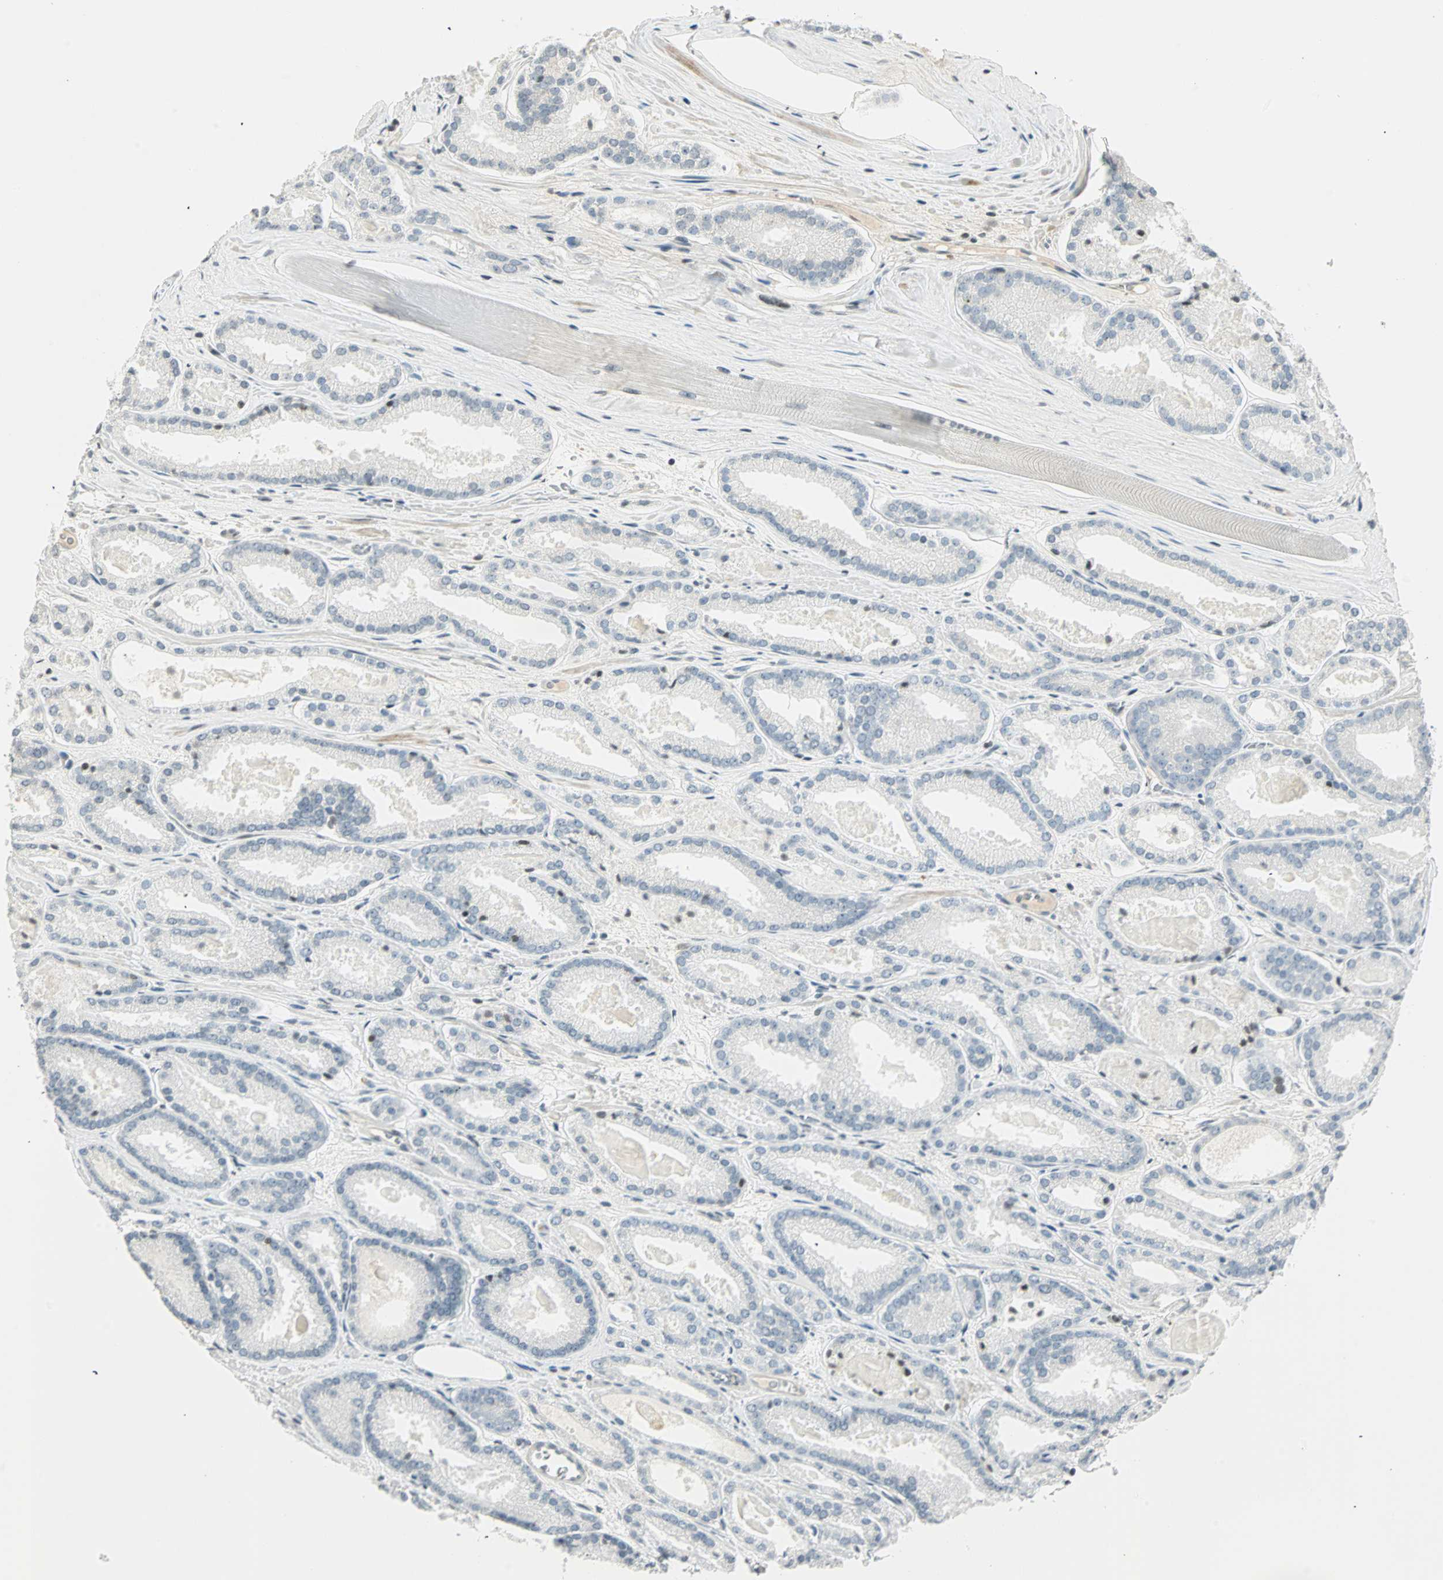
{"staining": {"intensity": "weak", "quantity": "<25%", "location": "nuclear"}, "tissue": "prostate cancer", "cell_type": "Tumor cells", "image_type": "cancer", "snomed": [{"axis": "morphology", "description": "Adenocarcinoma, Low grade"}, {"axis": "topography", "description": "Prostate"}], "caption": "Human prostate cancer (adenocarcinoma (low-grade)) stained for a protein using immunohistochemistry displays no expression in tumor cells.", "gene": "SMAD3", "patient": {"sex": "male", "age": 59}}